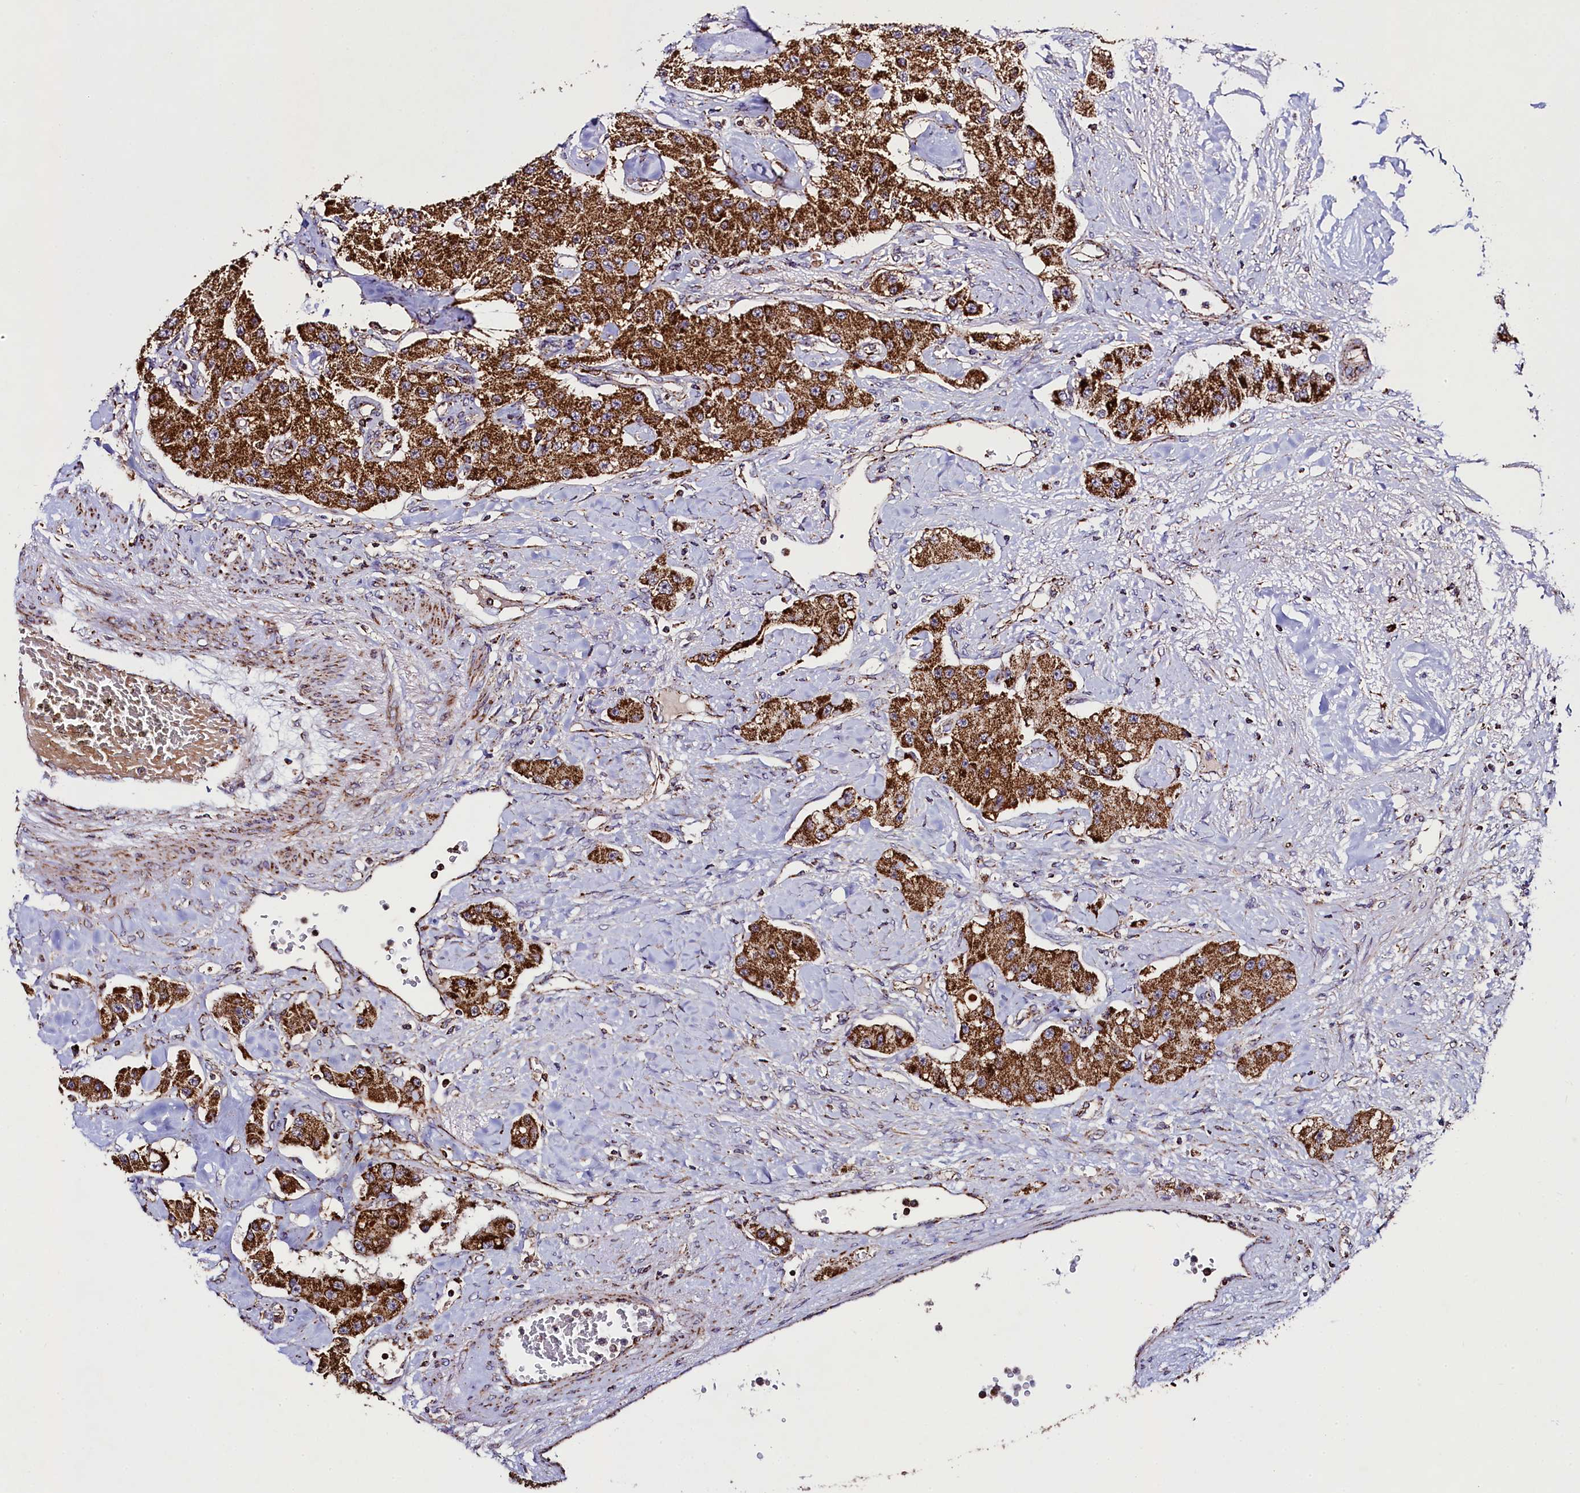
{"staining": {"intensity": "strong", "quantity": ">75%", "location": "cytoplasmic/membranous"}, "tissue": "carcinoid", "cell_type": "Tumor cells", "image_type": "cancer", "snomed": [{"axis": "morphology", "description": "Carcinoid, malignant, NOS"}, {"axis": "topography", "description": "Pancreas"}], "caption": "Strong cytoplasmic/membranous staining for a protein is identified in approximately >75% of tumor cells of malignant carcinoid using IHC.", "gene": "CLYBL", "patient": {"sex": "male", "age": 41}}